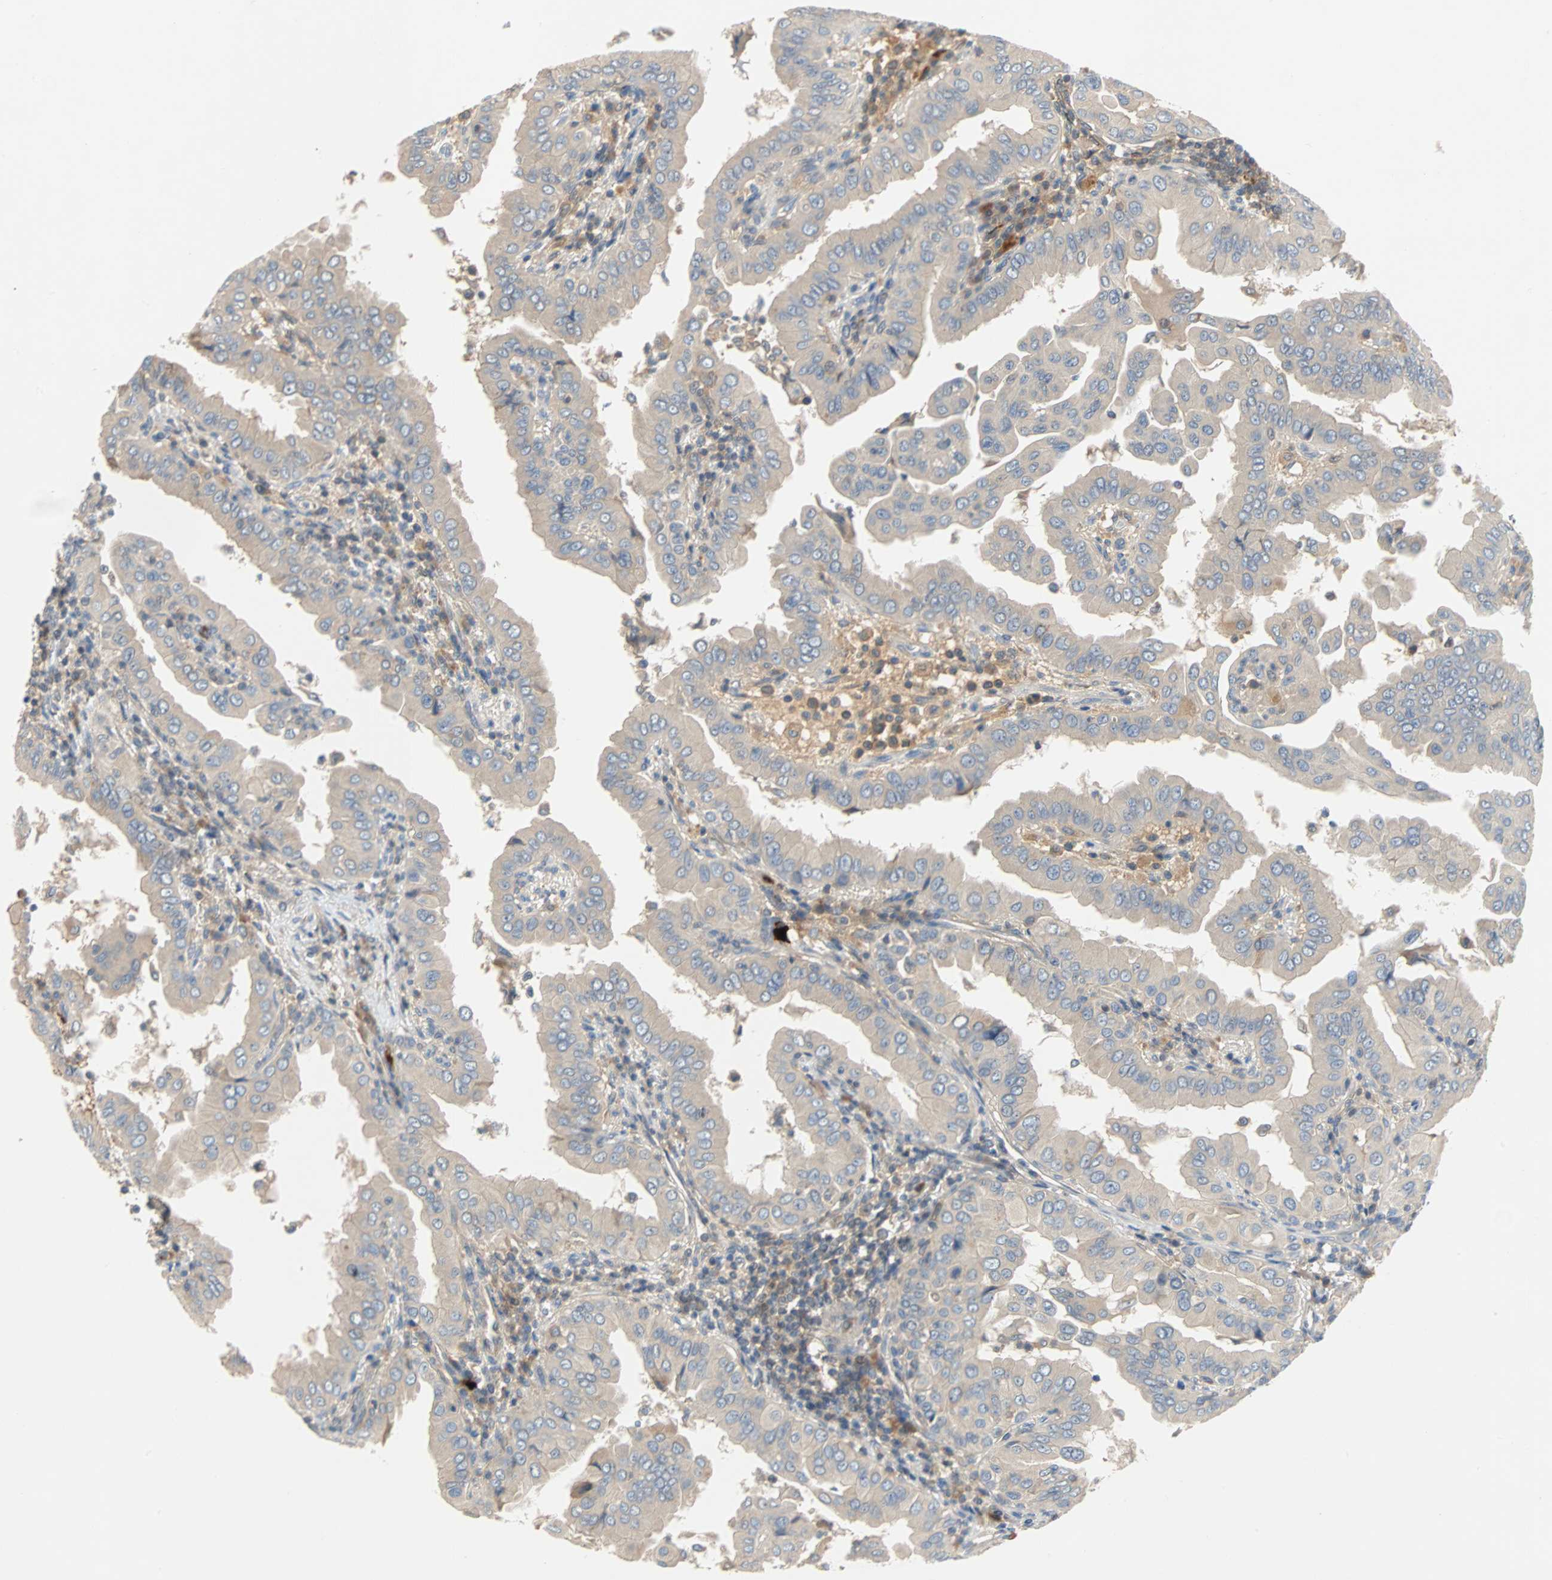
{"staining": {"intensity": "negative", "quantity": "none", "location": "none"}, "tissue": "thyroid cancer", "cell_type": "Tumor cells", "image_type": "cancer", "snomed": [{"axis": "morphology", "description": "Papillary adenocarcinoma, NOS"}, {"axis": "topography", "description": "Thyroid gland"}], "caption": "Immunohistochemistry (IHC) histopathology image of human papillary adenocarcinoma (thyroid) stained for a protein (brown), which reveals no expression in tumor cells.", "gene": "MAP4K1", "patient": {"sex": "male", "age": 33}}